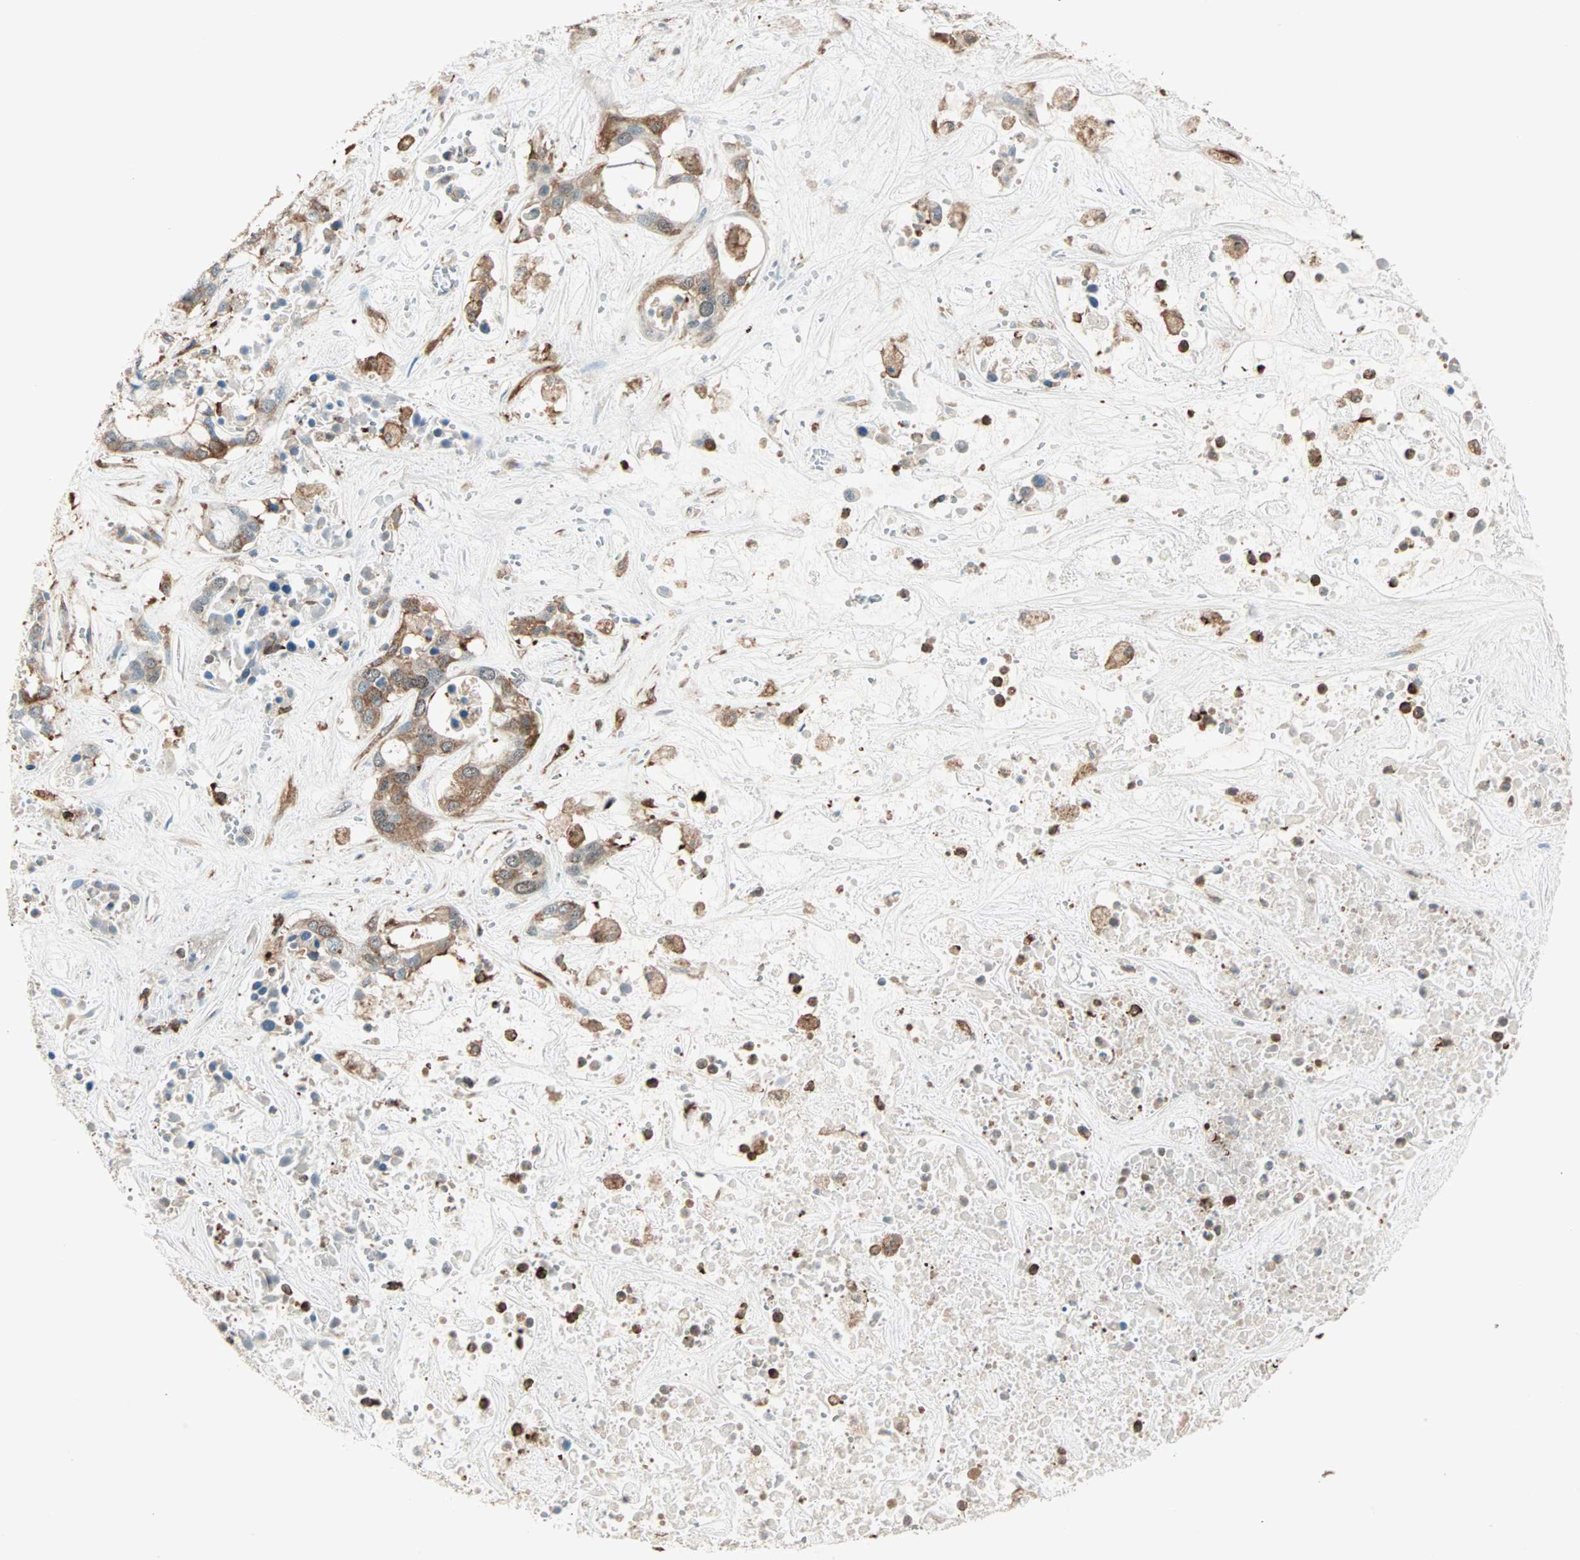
{"staining": {"intensity": "moderate", "quantity": ">75%", "location": "cytoplasmic/membranous"}, "tissue": "liver cancer", "cell_type": "Tumor cells", "image_type": "cancer", "snomed": [{"axis": "morphology", "description": "Cholangiocarcinoma"}, {"axis": "topography", "description": "Liver"}], "caption": "A micrograph showing moderate cytoplasmic/membranous staining in approximately >75% of tumor cells in cholangiocarcinoma (liver), as visualized by brown immunohistochemical staining.", "gene": "MMP3", "patient": {"sex": "female", "age": 65}}